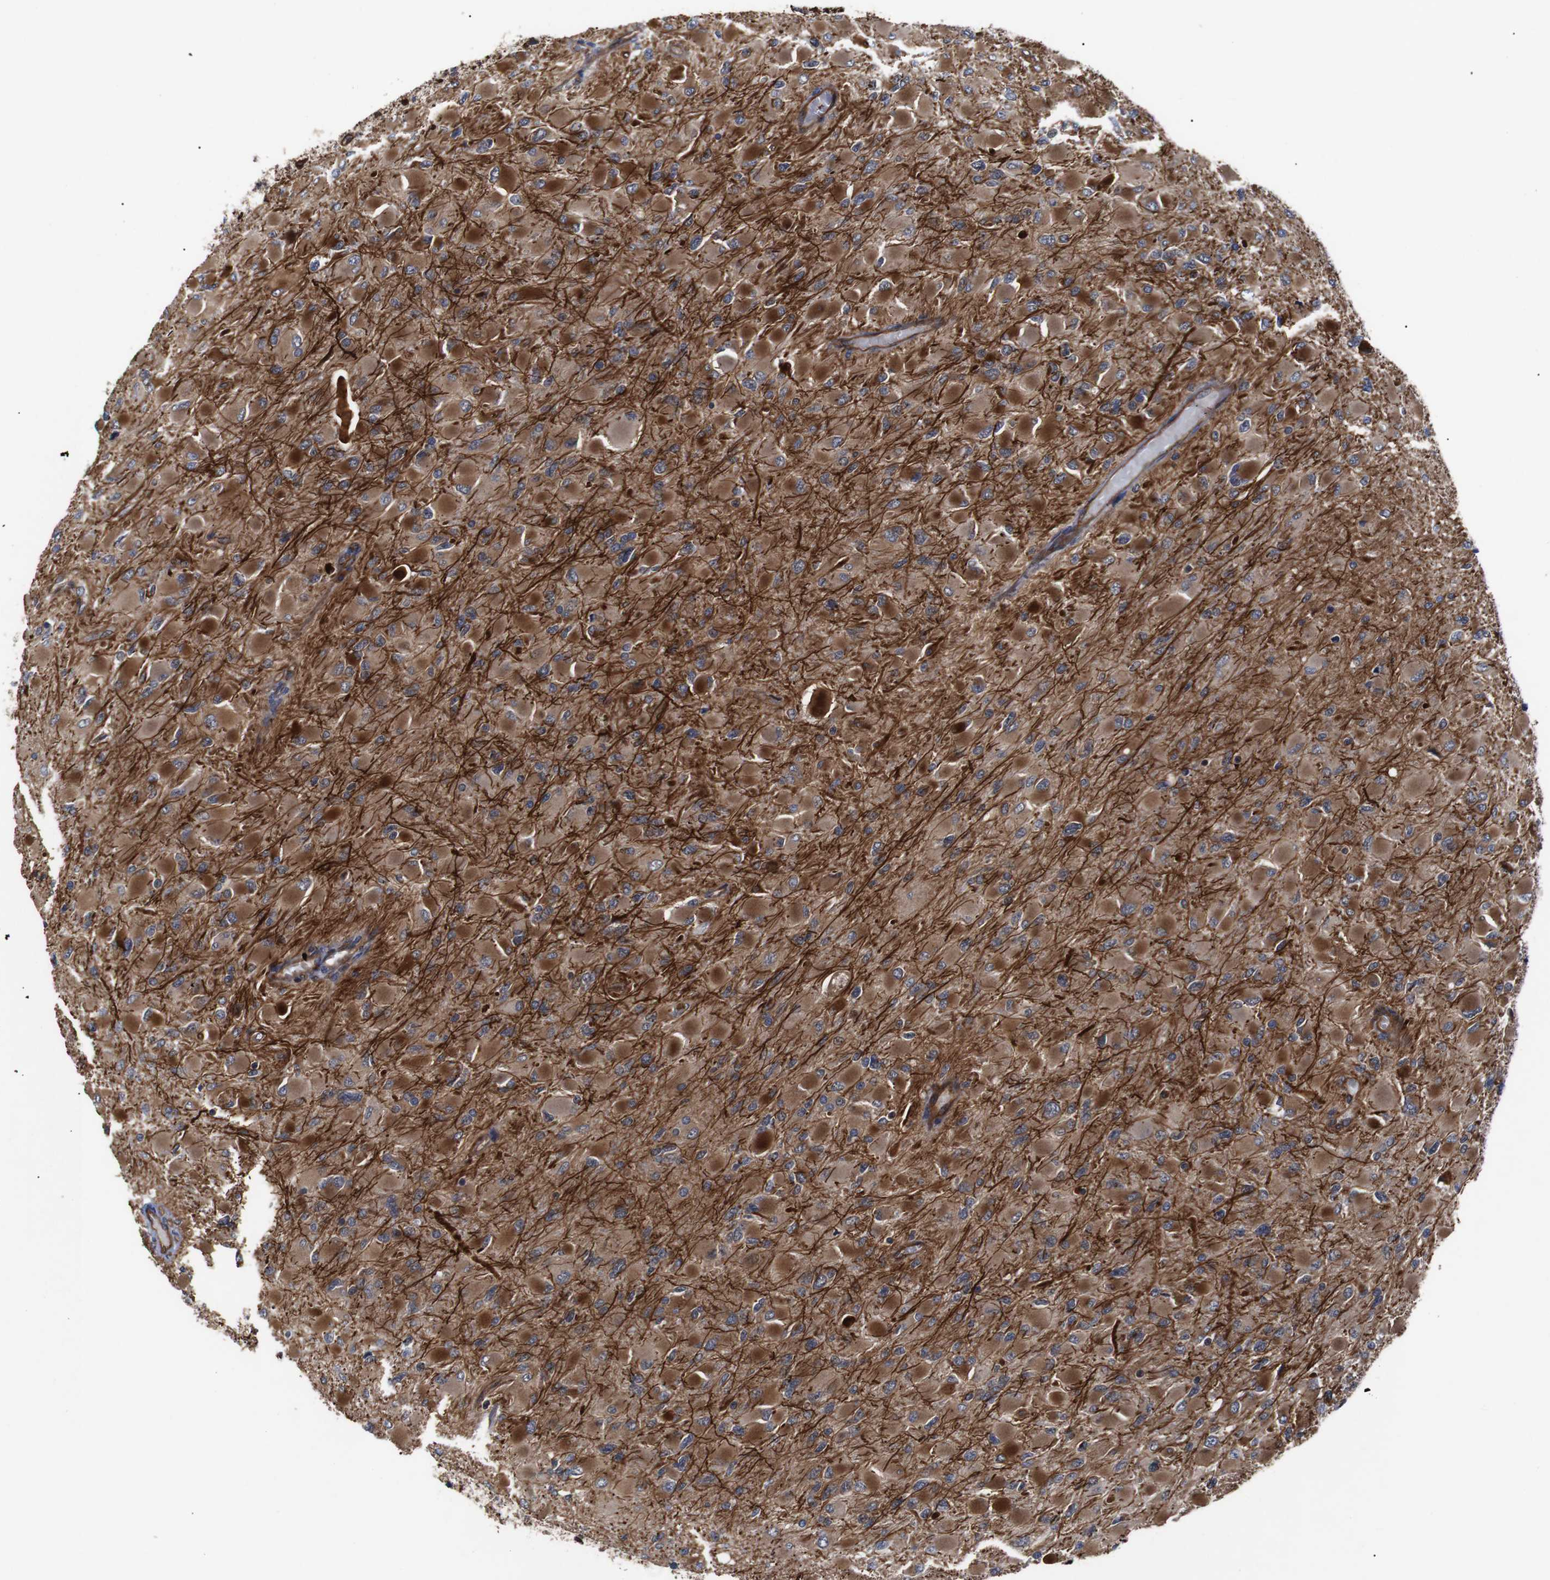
{"staining": {"intensity": "moderate", "quantity": ">75%", "location": "cytoplasmic/membranous"}, "tissue": "glioma", "cell_type": "Tumor cells", "image_type": "cancer", "snomed": [{"axis": "morphology", "description": "Glioma, malignant, High grade"}, {"axis": "topography", "description": "Cerebral cortex"}], "caption": "Glioma stained with DAB immunohistochemistry reveals medium levels of moderate cytoplasmic/membranous expression in approximately >75% of tumor cells.", "gene": "PAWR", "patient": {"sex": "female", "age": 36}}